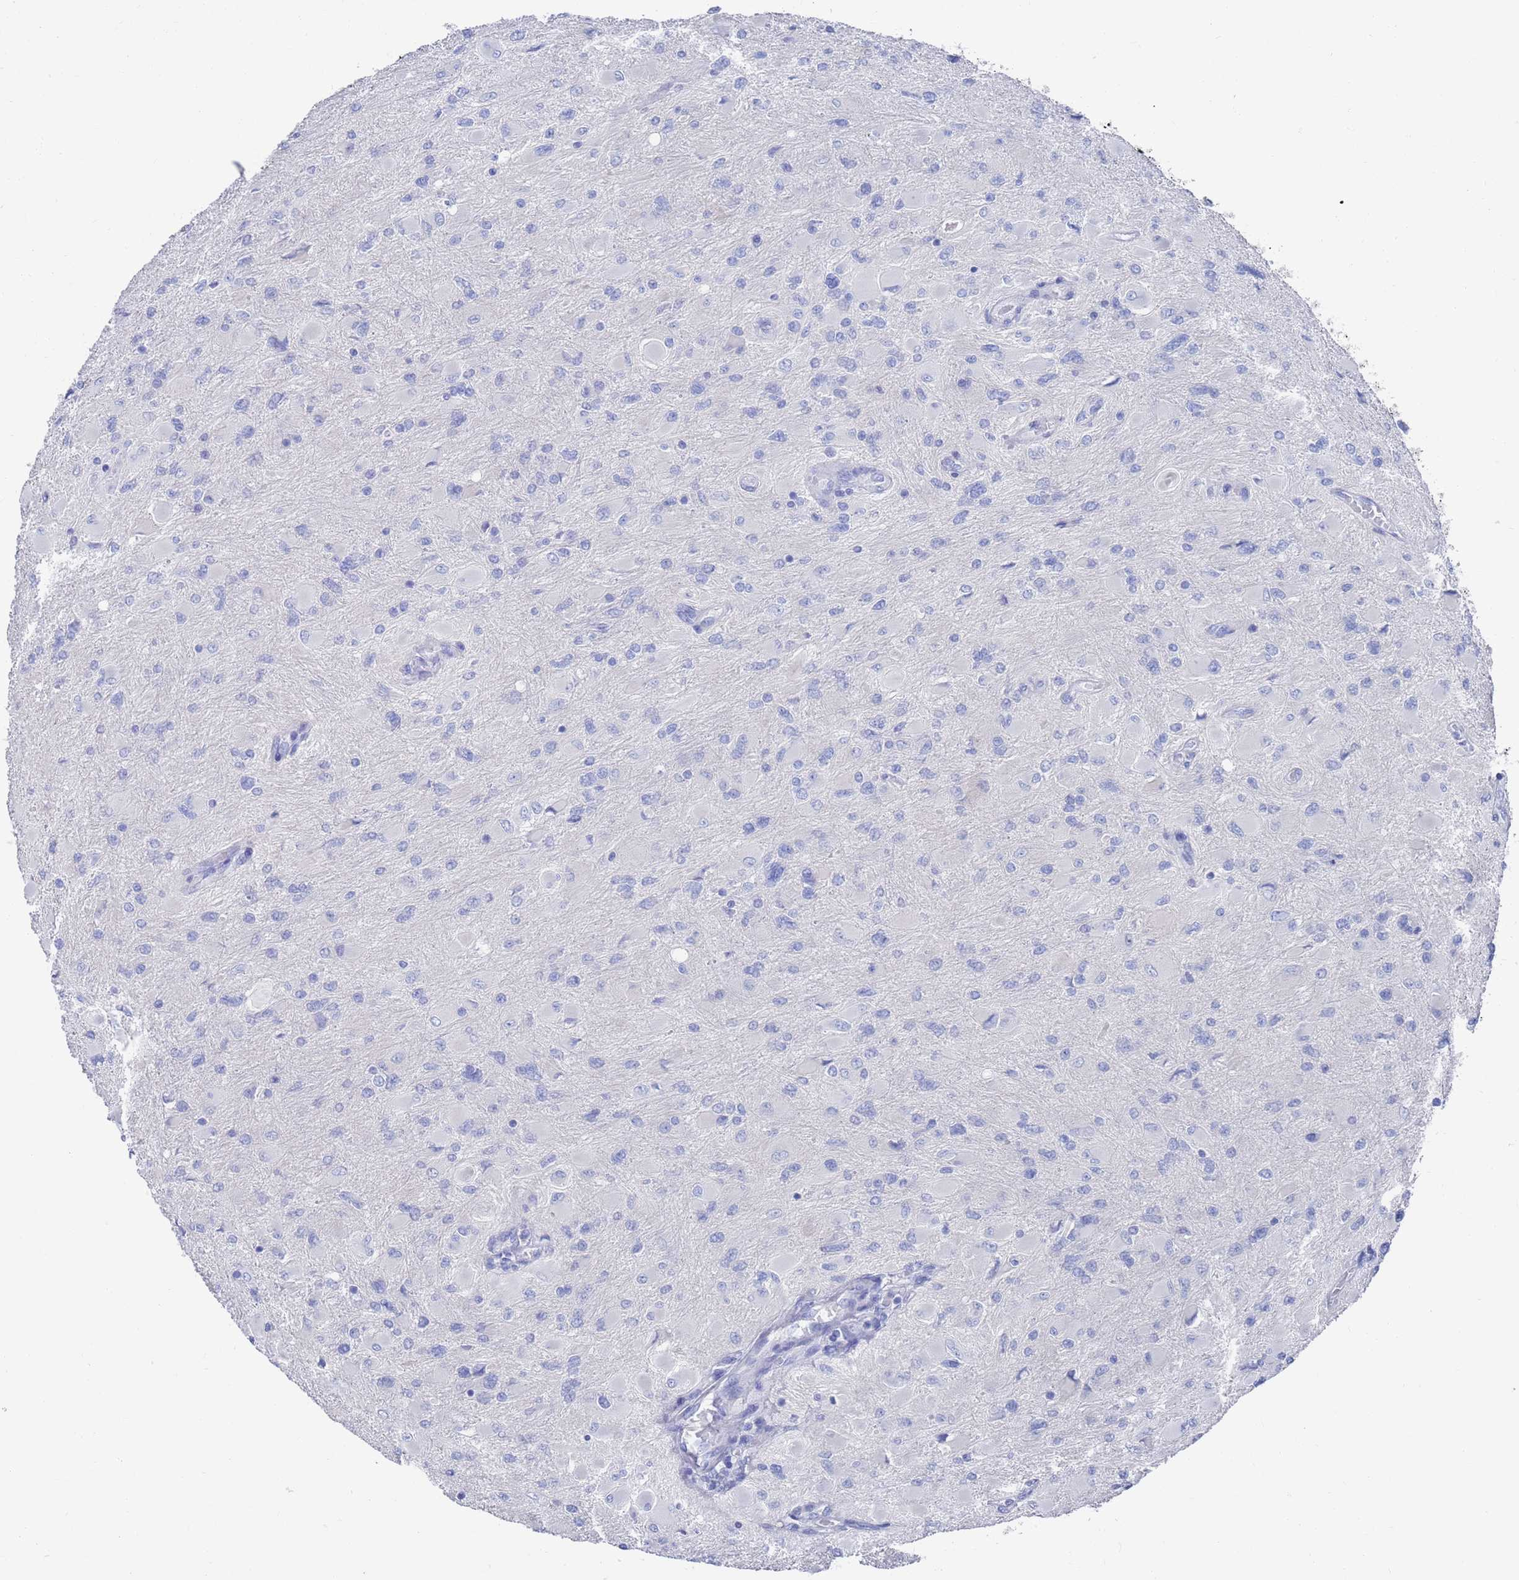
{"staining": {"intensity": "negative", "quantity": "none", "location": "none"}, "tissue": "glioma", "cell_type": "Tumor cells", "image_type": "cancer", "snomed": [{"axis": "morphology", "description": "Glioma, malignant, High grade"}, {"axis": "topography", "description": "Cerebral cortex"}], "caption": "The immunohistochemistry (IHC) image has no significant expression in tumor cells of glioma tissue.", "gene": "MTMR2", "patient": {"sex": "female", "age": 36}}